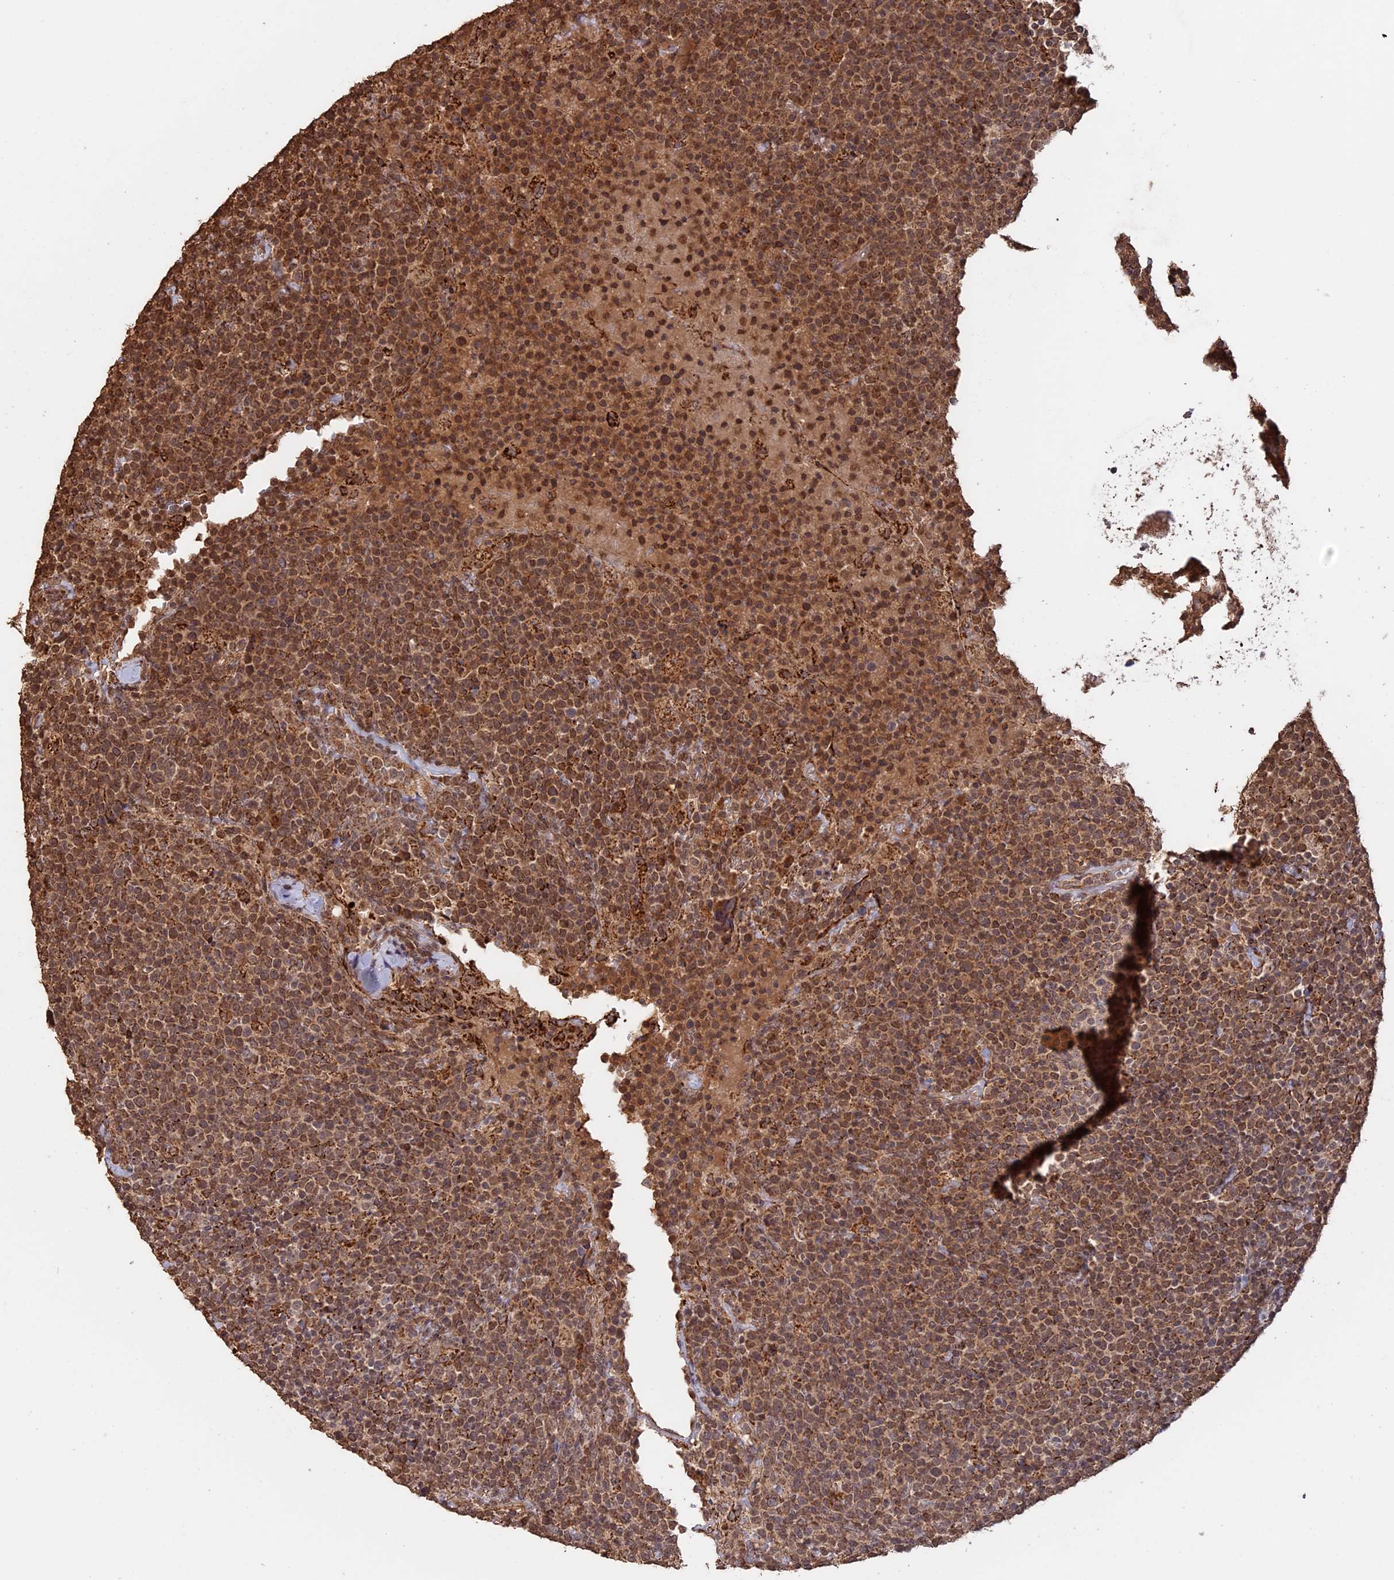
{"staining": {"intensity": "moderate", "quantity": ">75%", "location": "cytoplasmic/membranous,nuclear"}, "tissue": "lymphoma", "cell_type": "Tumor cells", "image_type": "cancer", "snomed": [{"axis": "morphology", "description": "Malignant lymphoma, non-Hodgkin's type, High grade"}, {"axis": "topography", "description": "Lymph node"}], "caption": "Moderate cytoplasmic/membranous and nuclear protein positivity is present in about >75% of tumor cells in lymphoma.", "gene": "FAM210B", "patient": {"sex": "male", "age": 61}}